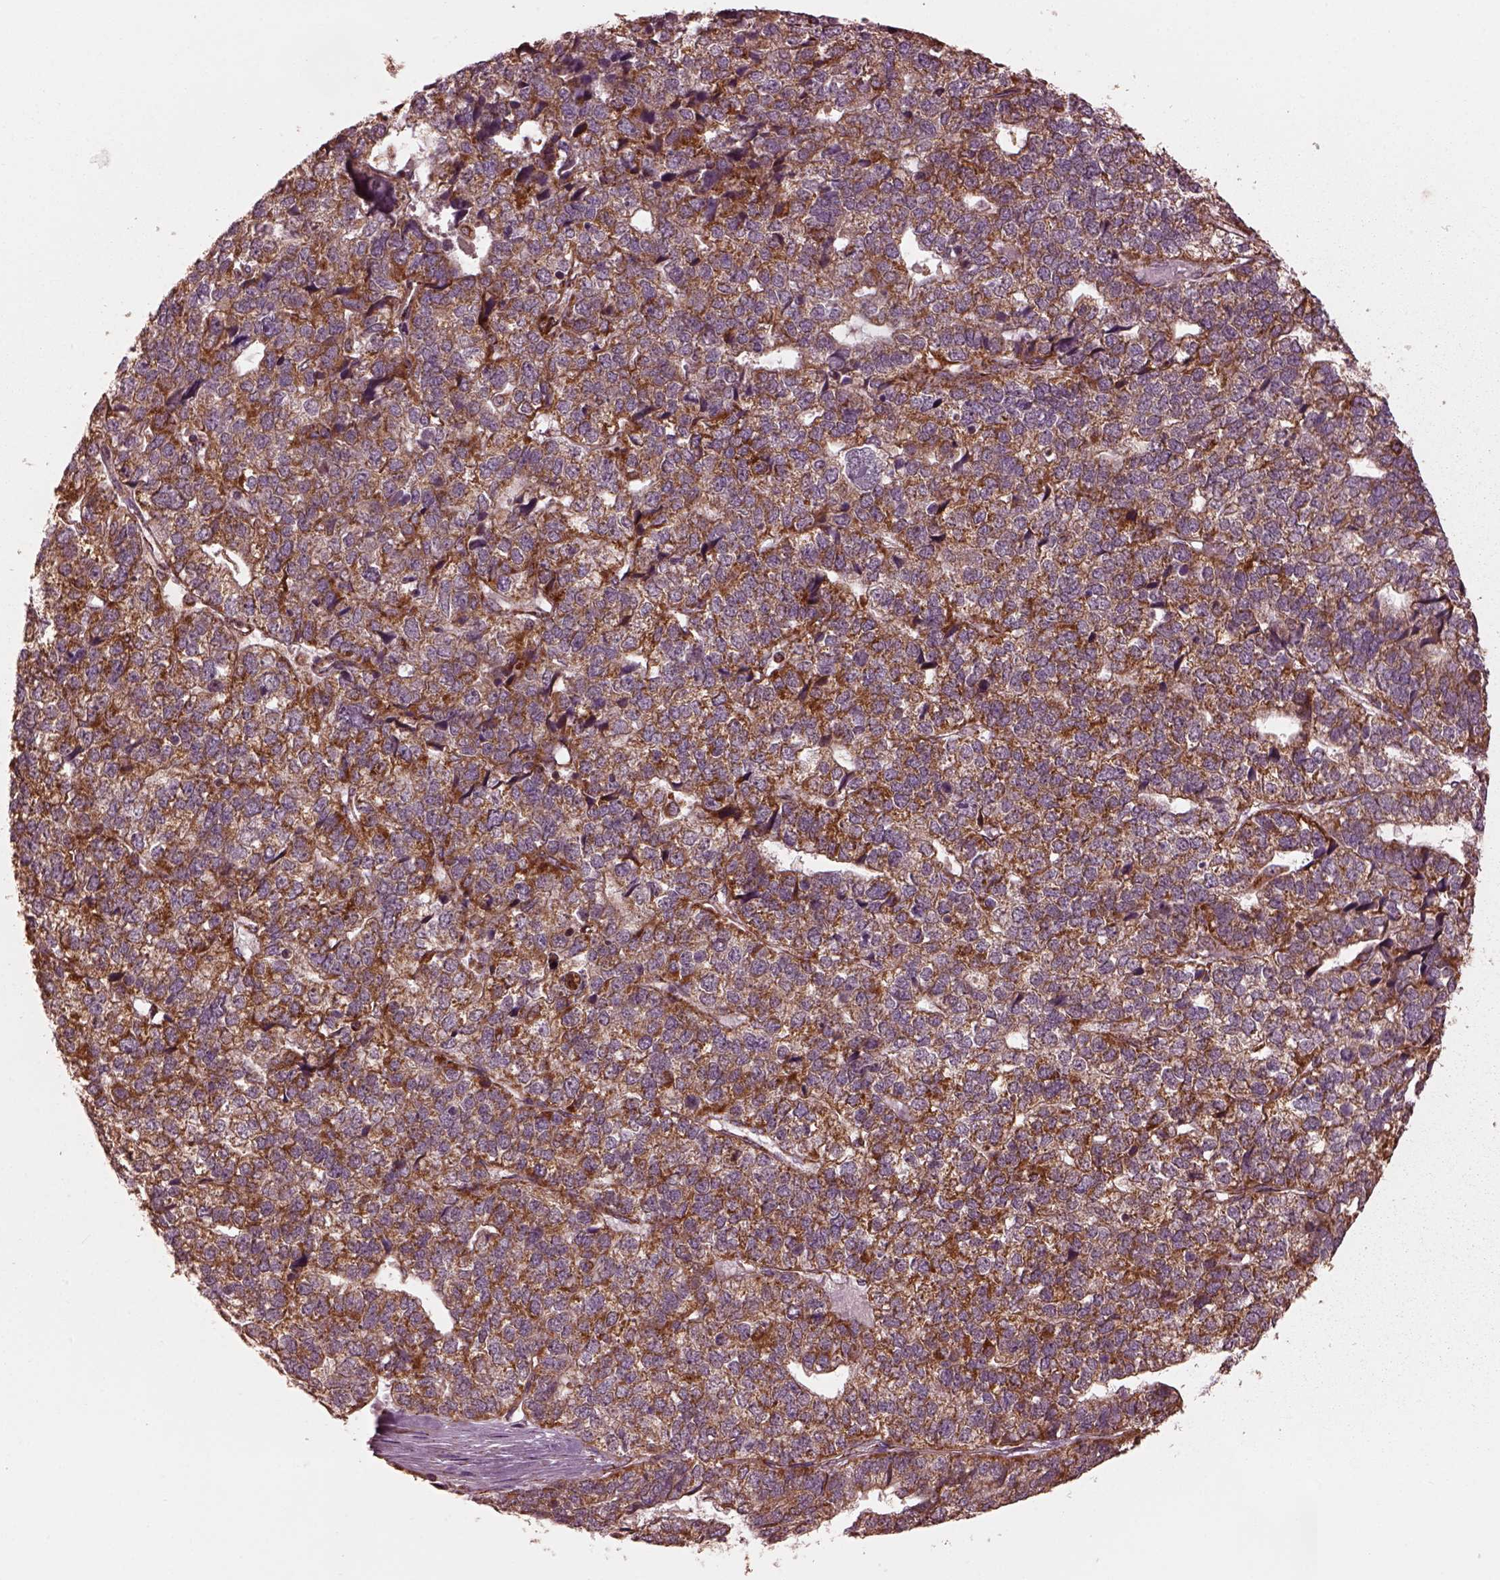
{"staining": {"intensity": "strong", "quantity": "25%-75%", "location": "cytoplasmic/membranous"}, "tissue": "stomach cancer", "cell_type": "Tumor cells", "image_type": "cancer", "snomed": [{"axis": "morphology", "description": "Adenocarcinoma, NOS"}, {"axis": "topography", "description": "Stomach"}], "caption": "High-power microscopy captured an immunohistochemistry histopathology image of adenocarcinoma (stomach), revealing strong cytoplasmic/membranous expression in approximately 25%-75% of tumor cells. (IHC, brightfield microscopy, high magnification).", "gene": "NDUFB10", "patient": {"sex": "male", "age": 69}}